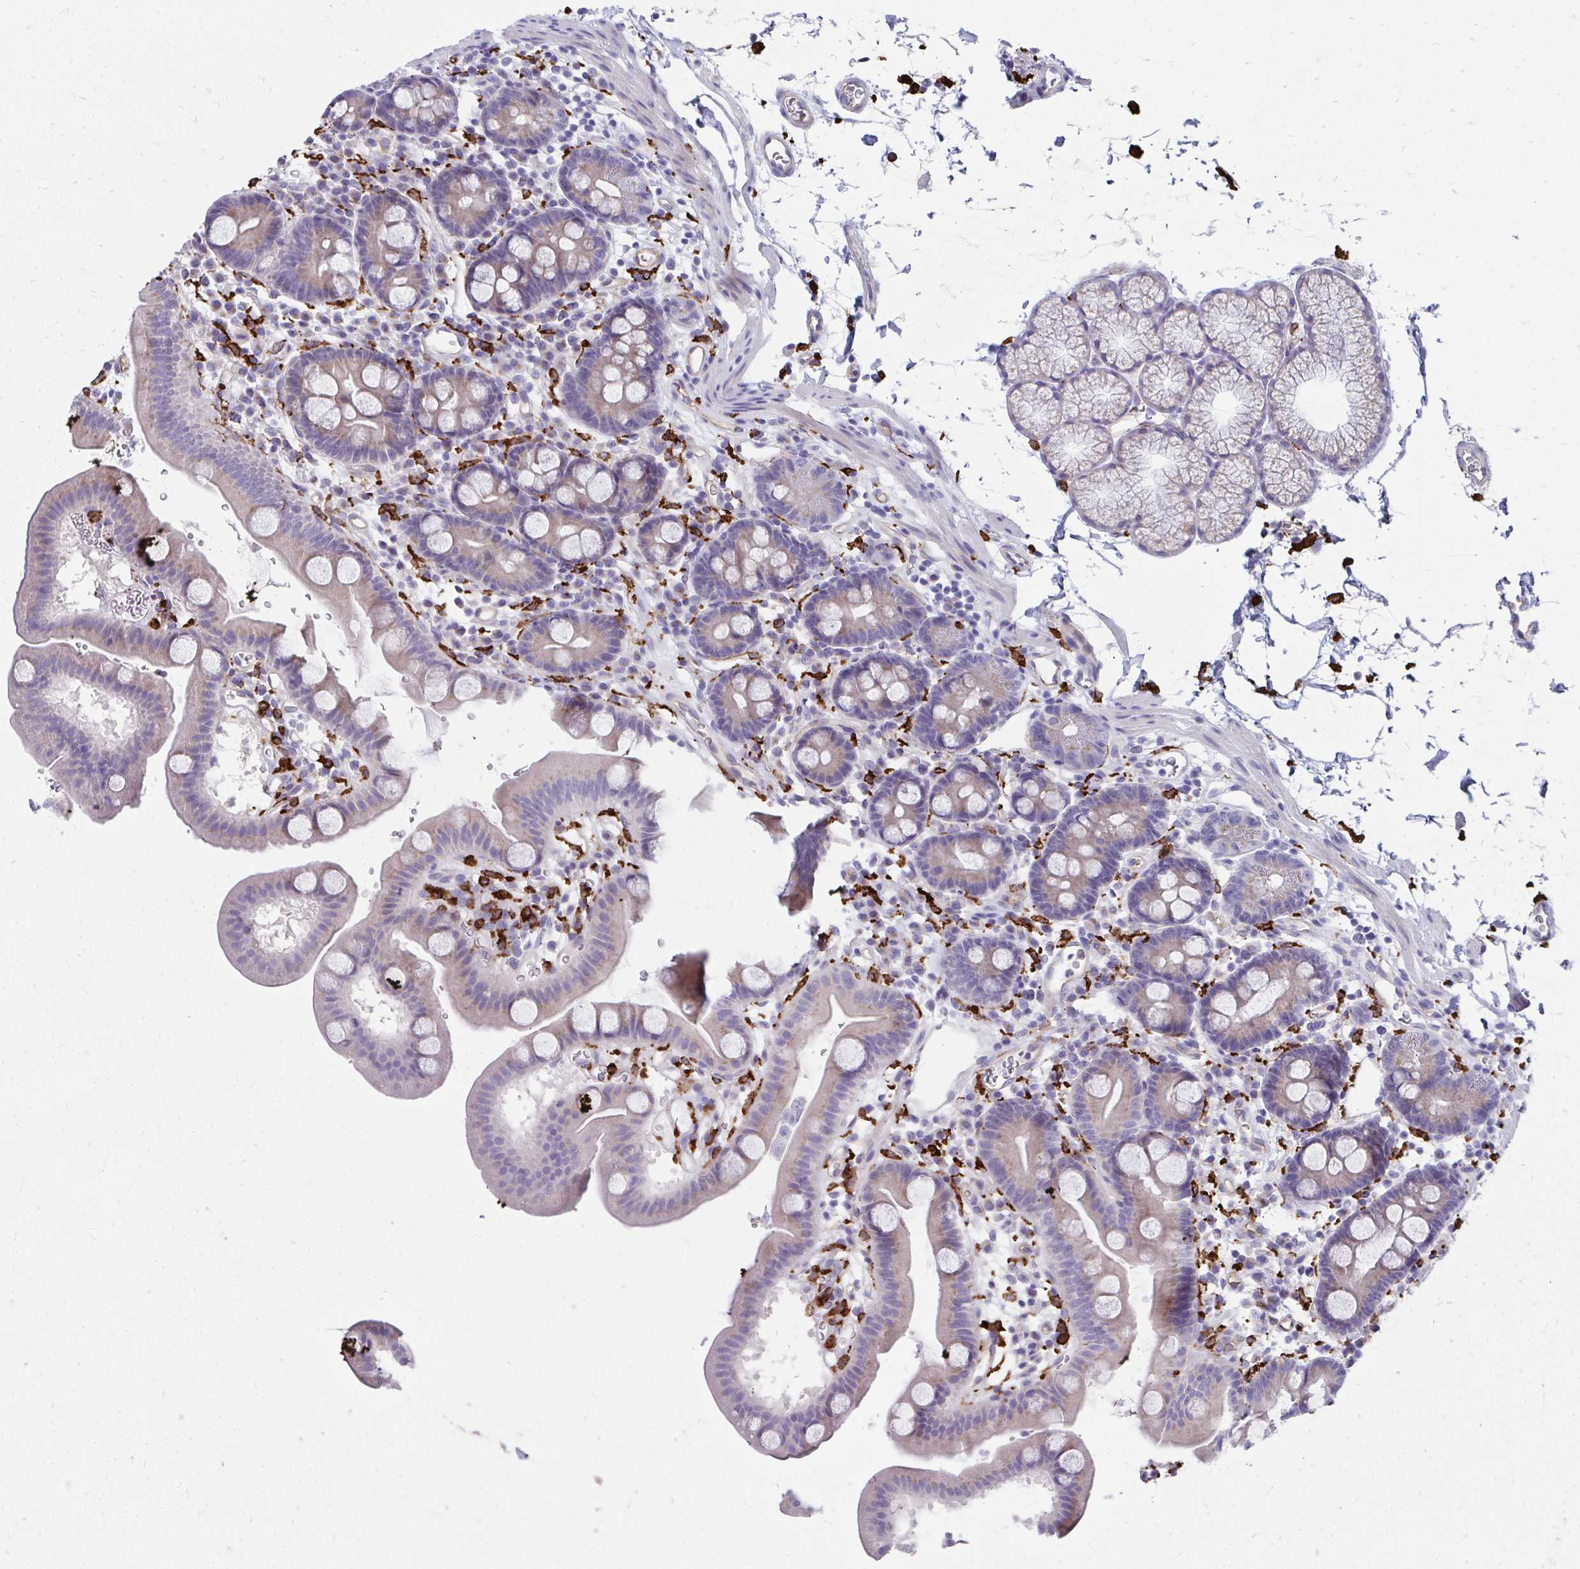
{"staining": {"intensity": "weak", "quantity": "<25%", "location": "cytoplasmic/membranous"}, "tissue": "duodenum", "cell_type": "Glandular cells", "image_type": "normal", "snomed": [{"axis": "morphology", "description": "Normal tissue, NOS"}, {"axis": "topography", "description": "Duodenum"}], "caption": "Histopathology image shows no significant protein staining in glandular cells of benign duodenum. The staining is performed using DAB (3,3'-diaminobenzidine) brown chromogen with nuclei counter-stained in using hematoxylin.", "gene": "CD163", "patient": {"sex": "male", "age": 59}}